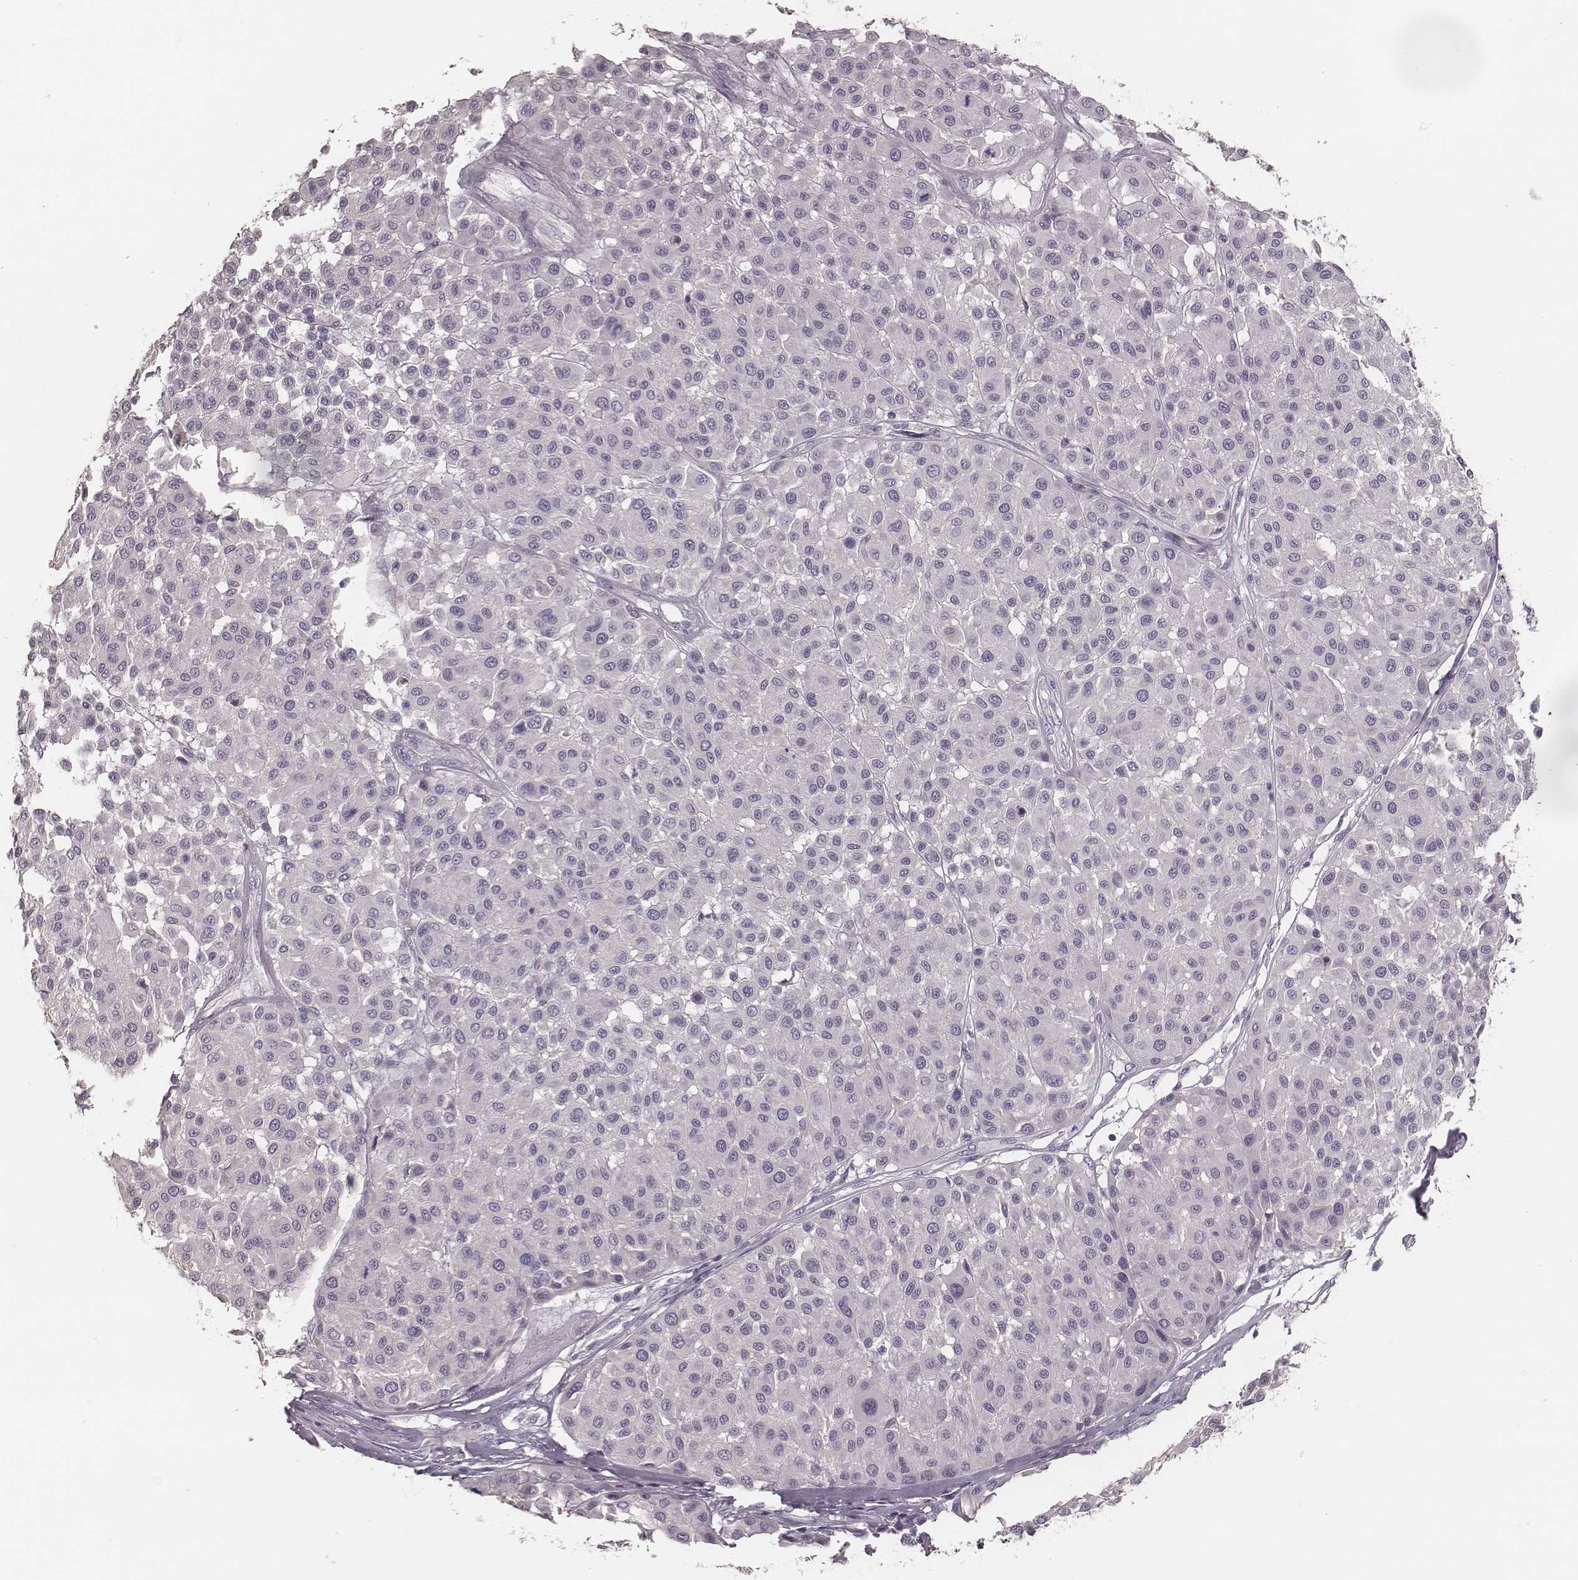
{"staining": {"intensity": "negative", "quantity": "none", "location": "none"}, "tissue": "melanoma", "cell_type": "Tumor cells", "image_type": "cancer", "snomed": [{"axis": "morphology", "description": "Malignant melanoma, Metastatic site"}, {"axis": "topography", "description": "Soft tissue"}], "caption": "Immunohistochemistry (IHC) micrograph of human melanoma stained for a protein (brown), which displays no positivity in tumor cells.", "gene": "ZP4", "patient": {"sex": "male", "age": 41}}